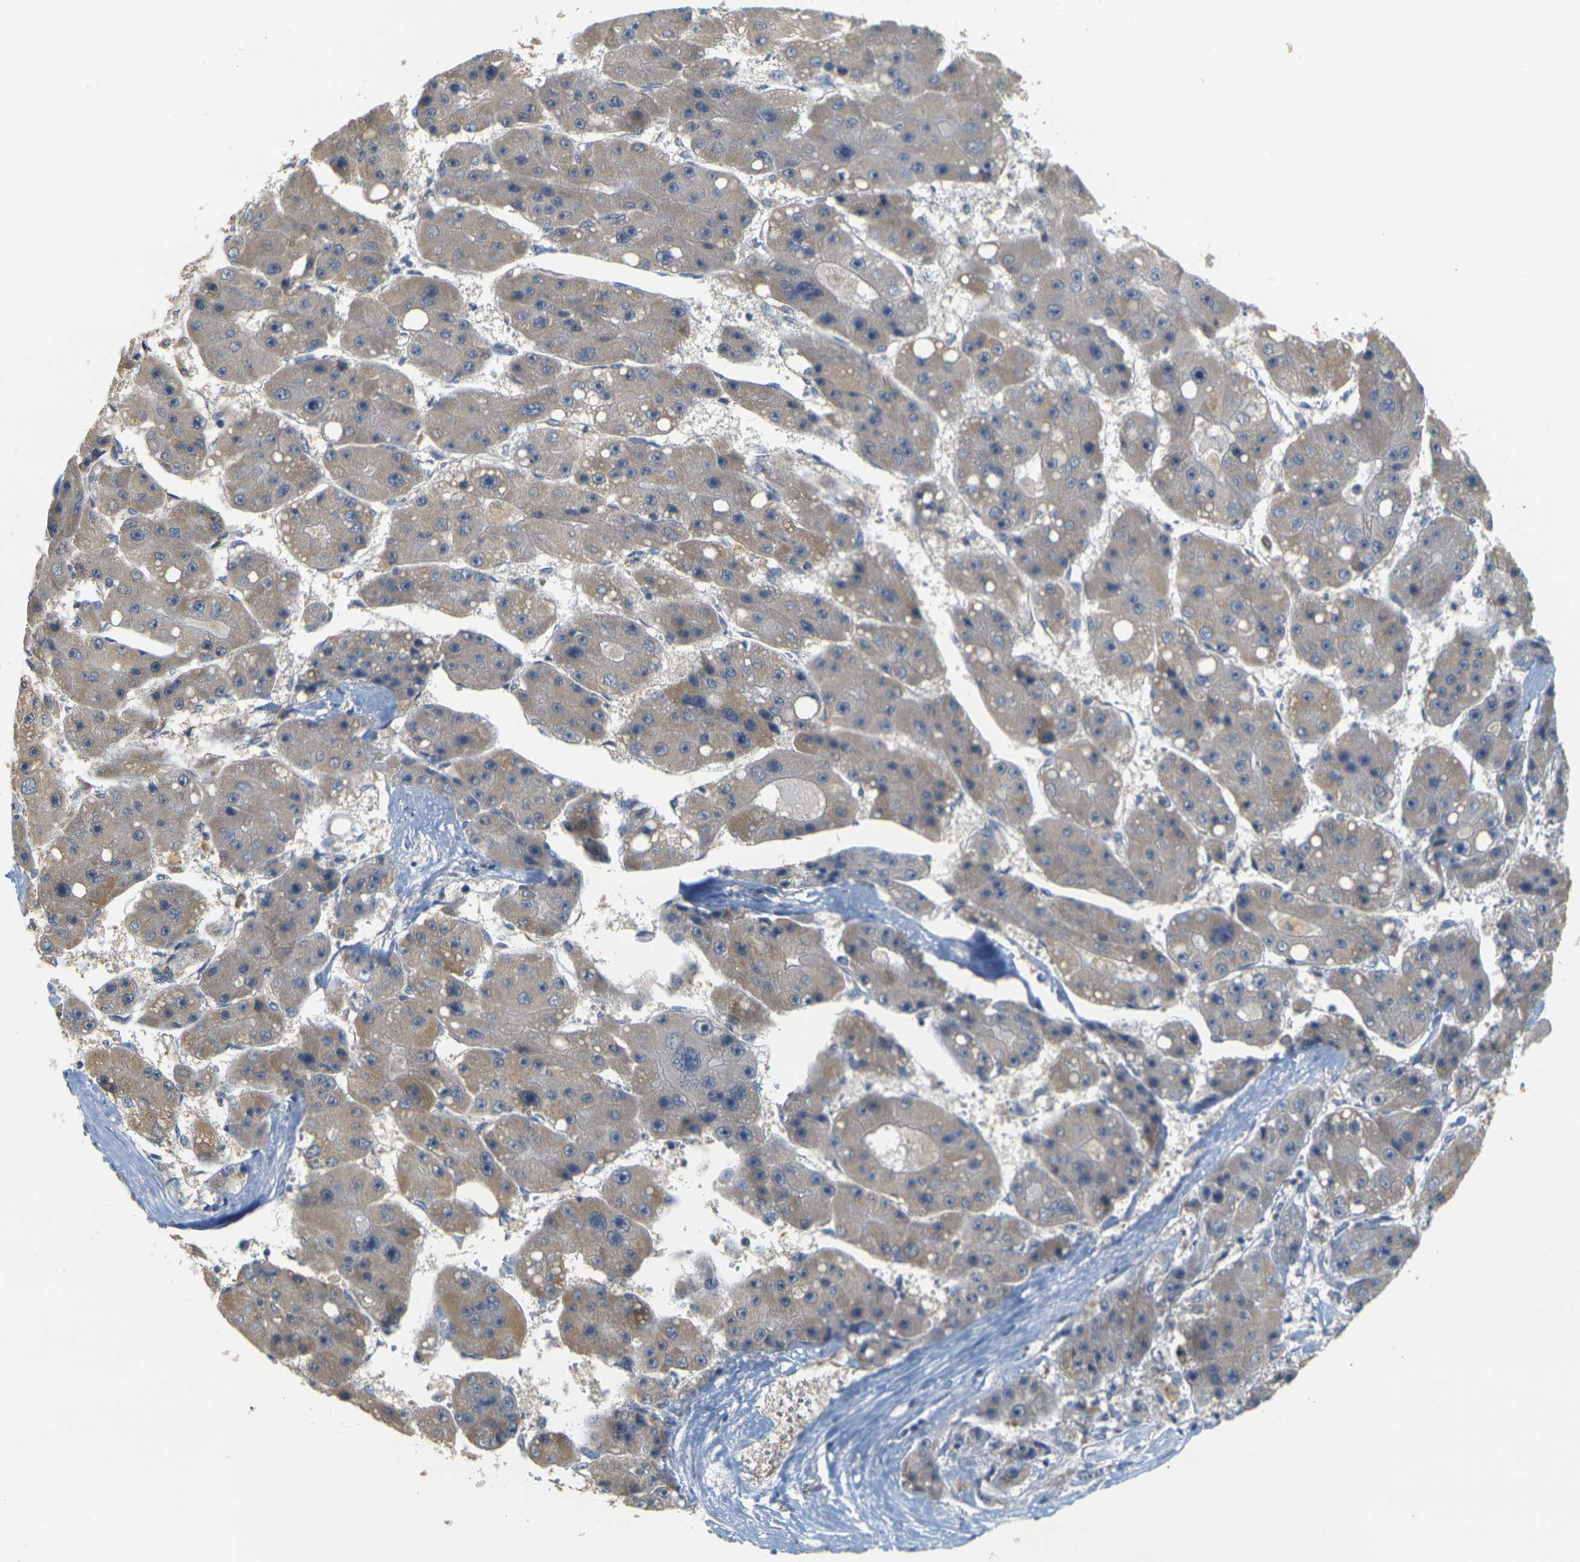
{"staining": {"intensity": "weak", "quantity": "<25%", "location": "cytoplasmic/membranous"}, "tissue": "liver cancer", "cell_type": "Tumor cells", "image_type": "cancer", "snomed": [{"axis": "morphology", "description": "Carcinoma, Hepatocellular, NOS"}, {"axis": "topography", "description": "Liver"}], "caption": "High magnification brightfield microscopy of liver hepatocellular carcinoma stained with DAB (3,3'-diaminobenzidine) (brown) and counterstained with hematoxylin (blue): tumor cells show no significant staining. (Brightfield microscopy of DAB (3,3'-diaminobenzidine) immunohistochemistry at high magnification).", "gene": "GDAP1", "patient": {"sex": "female", "age": 61}}